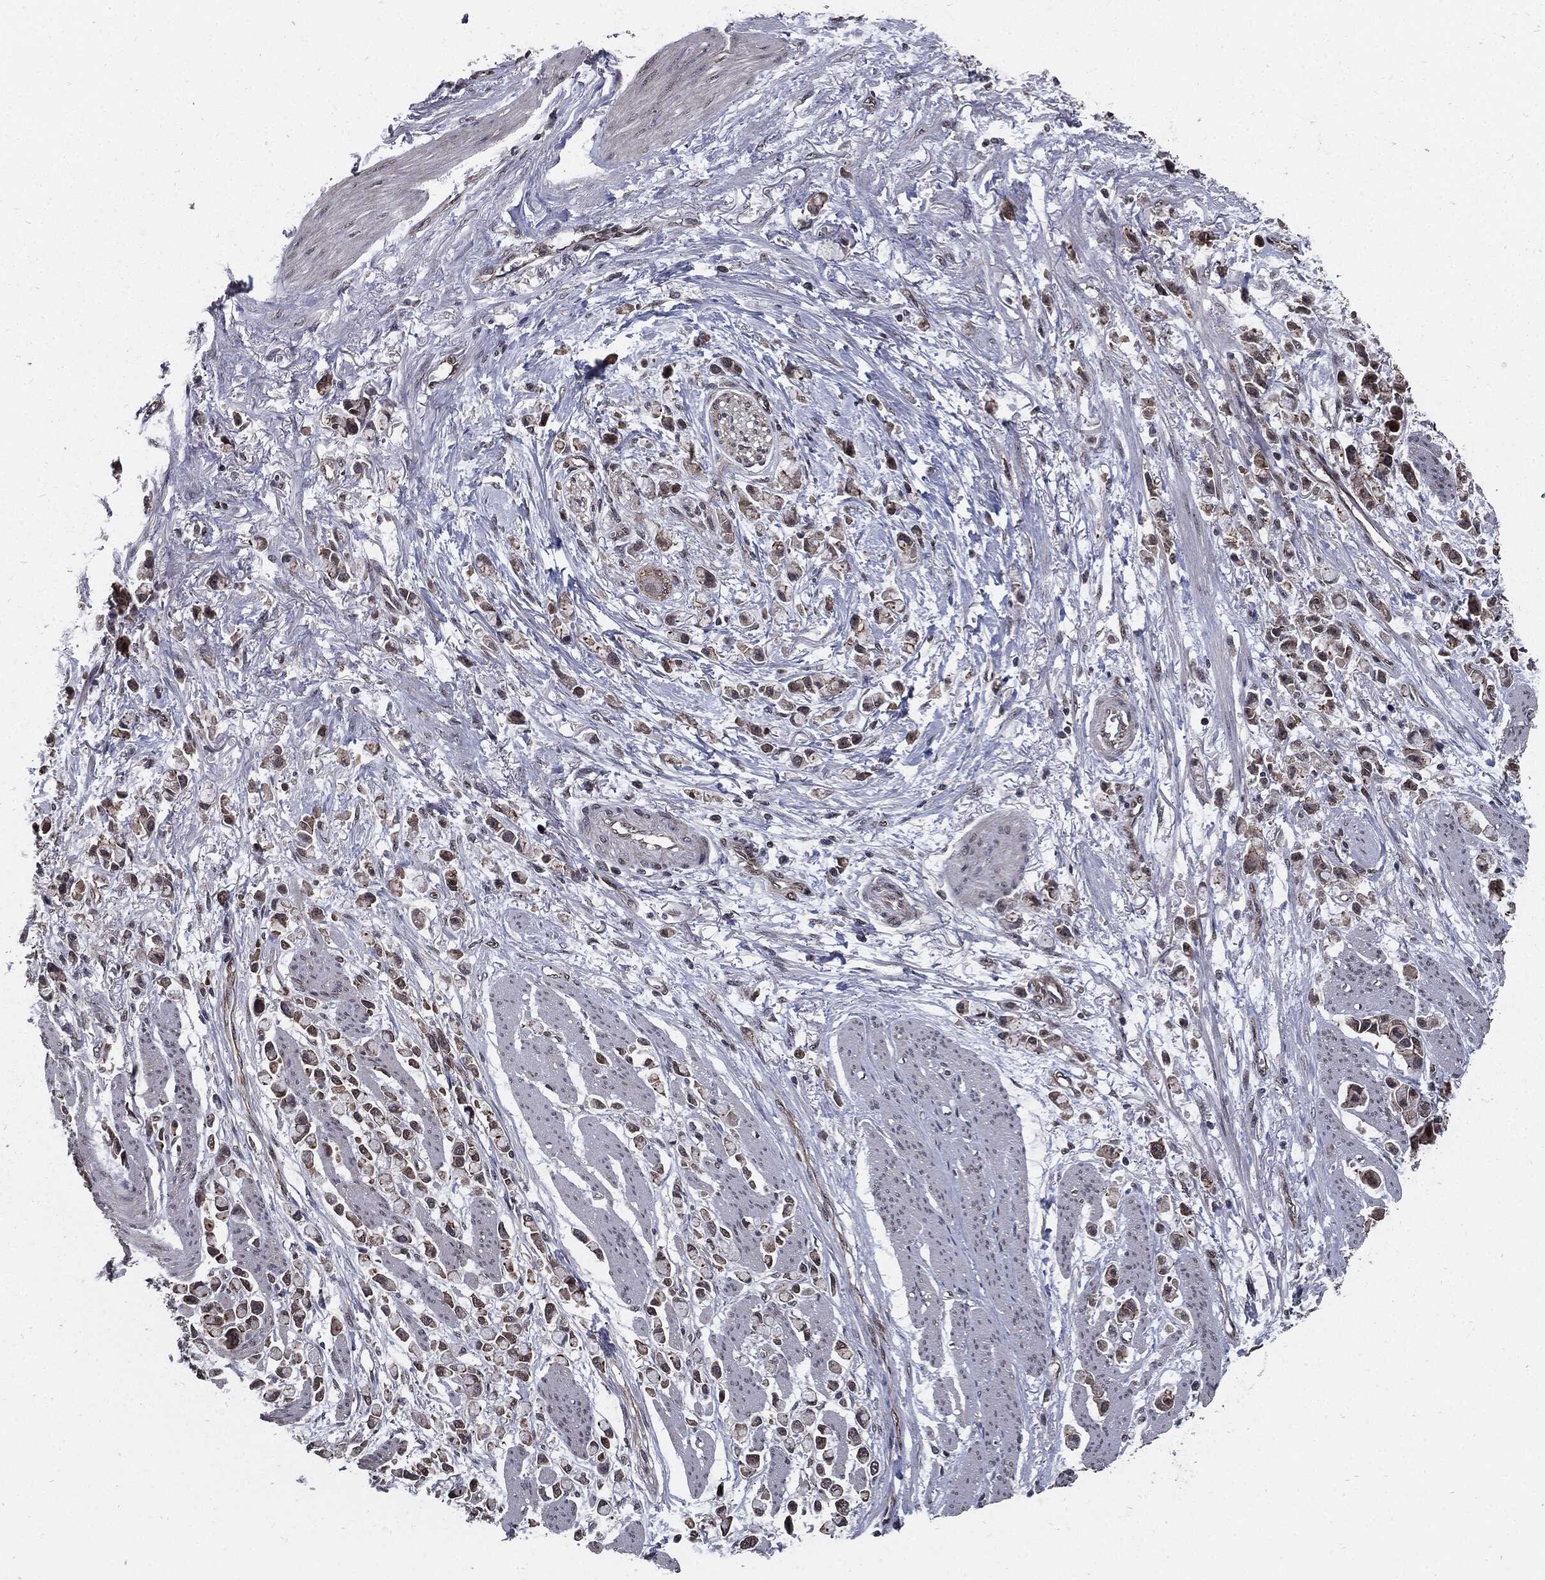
{"staining": {"intensity": "negative", "quantity": "none", "location": "none"}, "tissue": "stomach cancer", "cell_type": "Tumor cells", "image_type": "cancer", "snomed": [{"axis": "morphology", "description": "Adenocarcinoma, NOS"}, {"axis": "topography", "description": "Stomach"}], "caption": "The immunohistochemistry (IHC) image has no significant positivity in tumor cells of stomach cancer (adenocarcinoma) tissue.", "gene": "PTPA", "patient": {"sex": "female", "age": 81}}